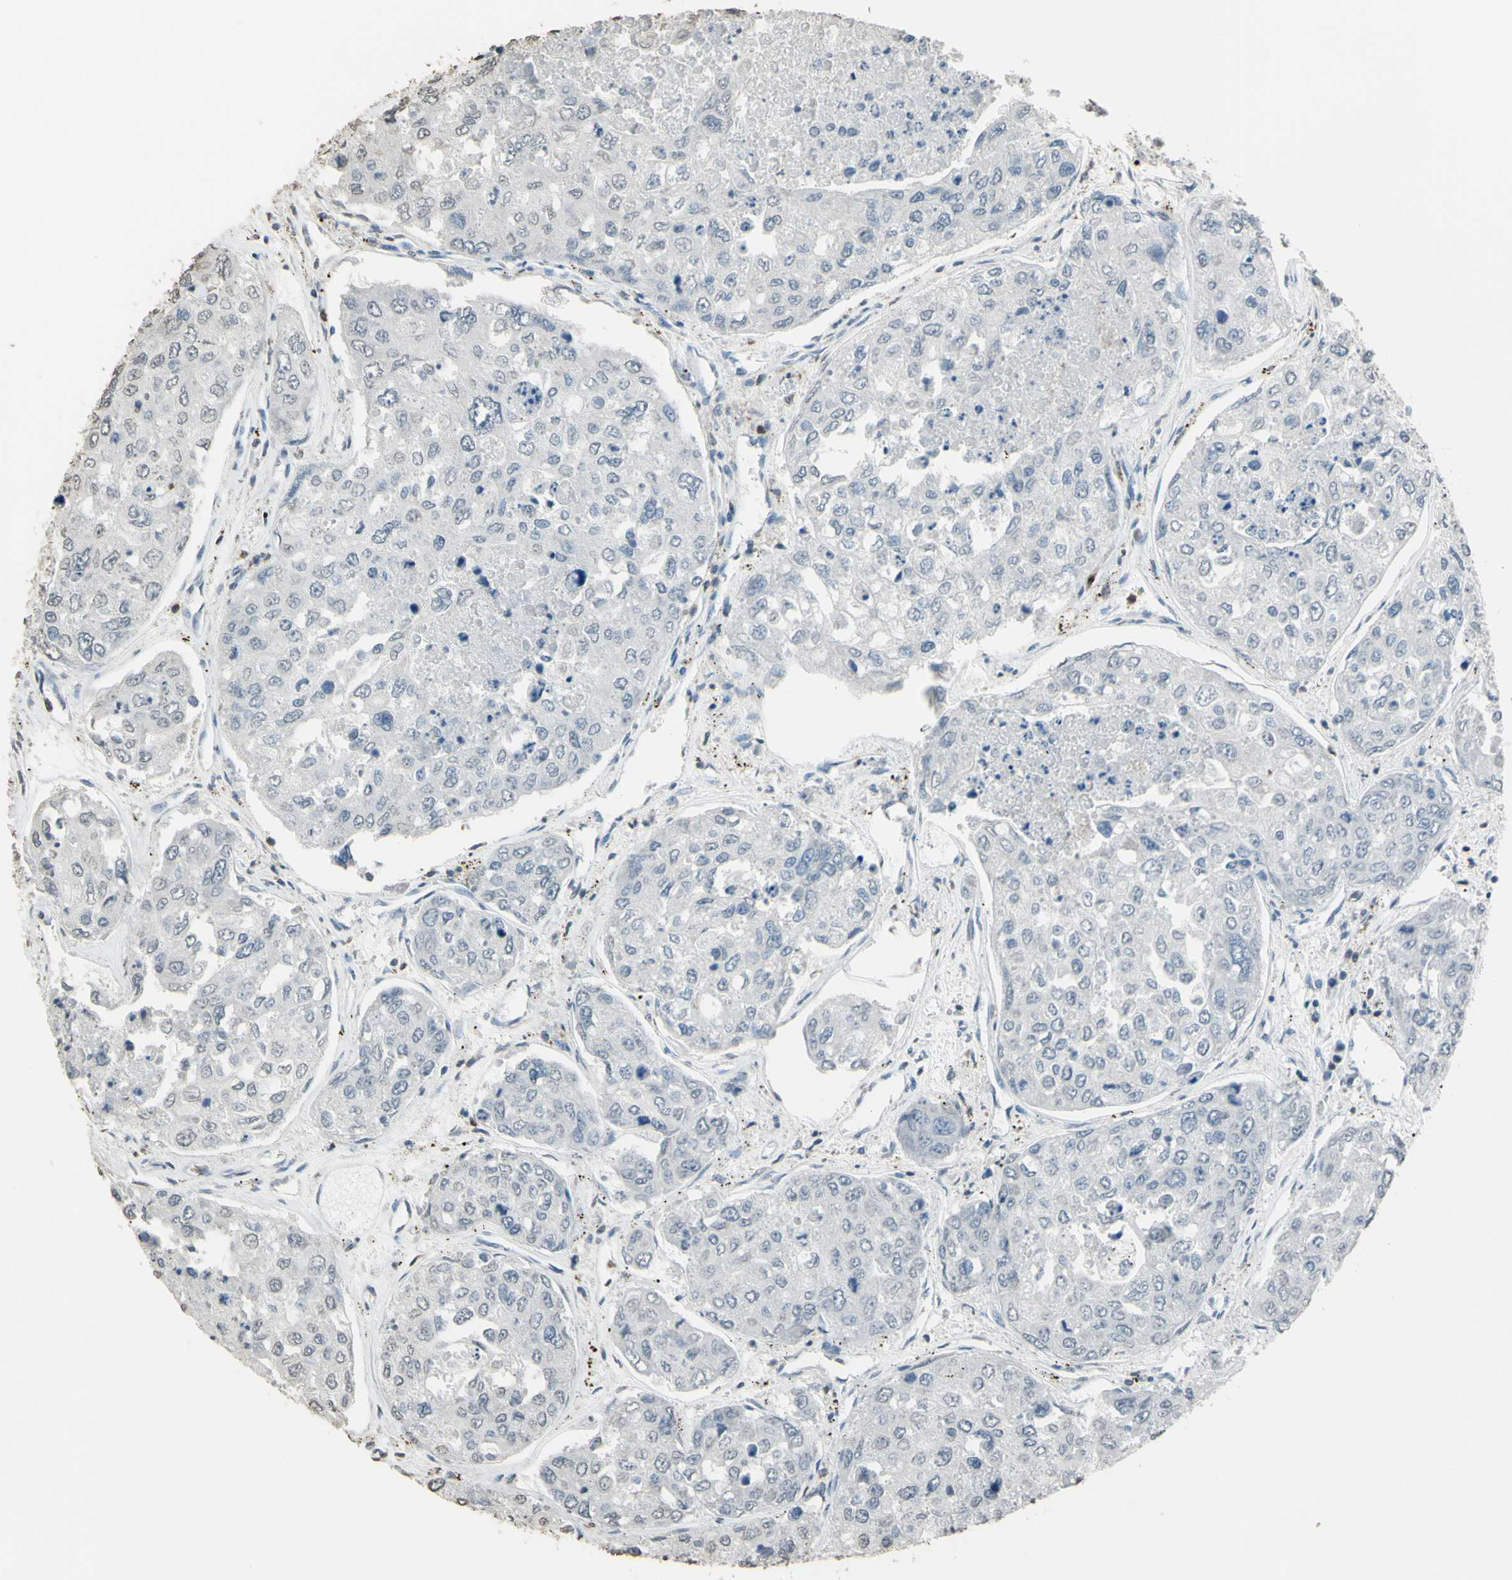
{"staining": {"intensity": "negative", "quantity": "none", "location": "none"}, "tissue": "urothelial cancer", "cell_type": "Tumor cells", "image_type": "cancer", "snomed": [{"axis": "morphology", "description": "Urothelial carcinoma, High grade"}, {"axis": "topography", "description": "Lymph node"}, {"axis": "topography", "description": "Urinary bladder"}], "caption": "The micrograph demonstrates no staining of tumor cells in high-grade urothelial carcinoma. (DAB IHC with hematoxylin counter stain).", "gene": "PSTPIP1", "patient": {"sex": "male", "age": 51}}